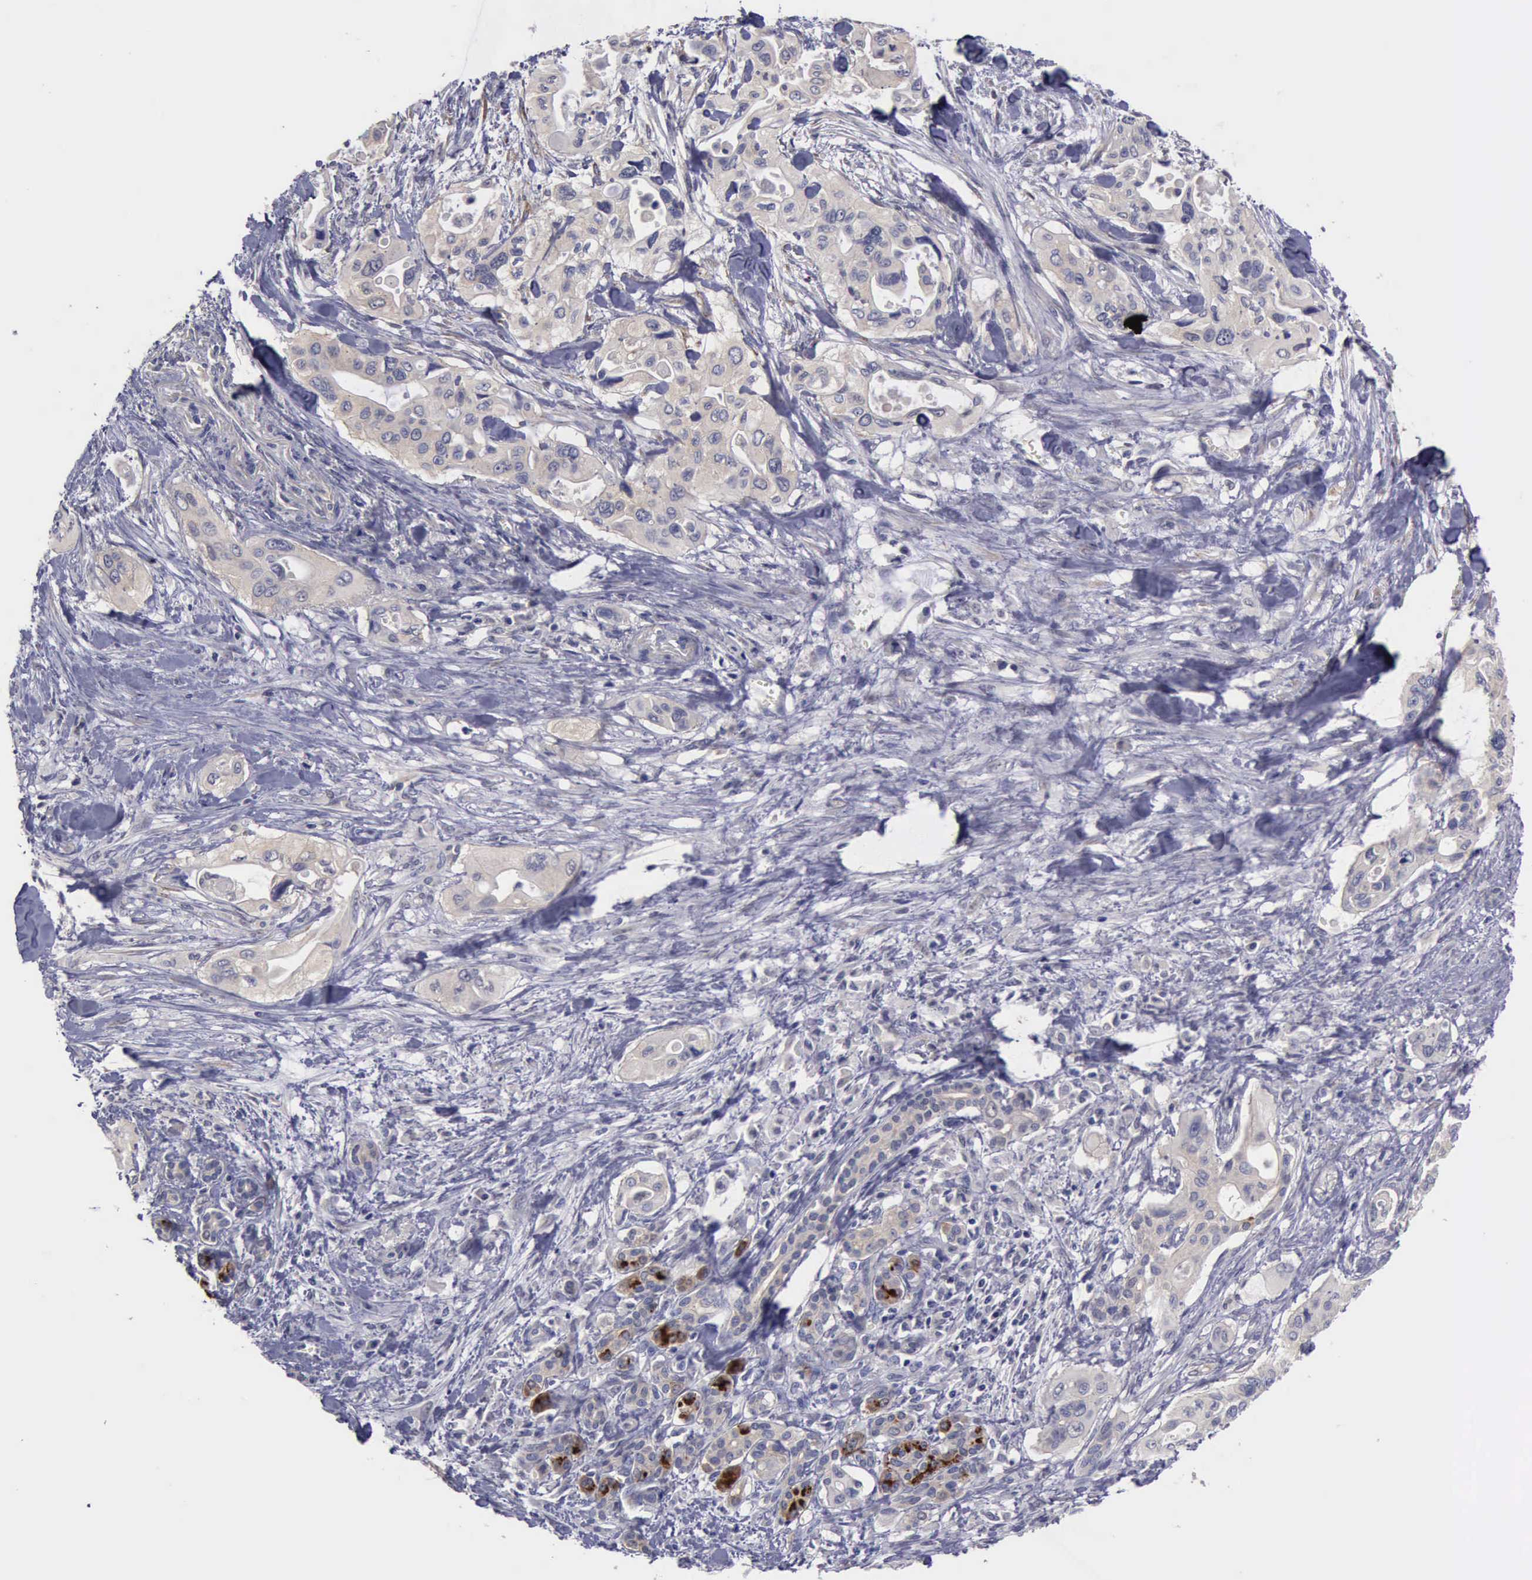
{"staining": {"intensity": "negative", "quantity": "none", "location": "none"}, "tissue": "pancreatic cancer", "cell_type": "Tumor cells", "image_type": "cancer", "snomed": [{"axis": "morphology", "description": "Adenocarcinoma, NOS"}, {"axis": "topography", "description": "Pancreas"}], "caption": "Immunohistochemical staining of pancreatic cancer exhibits no significant positivity in tumor cells.", "gene": "PHKA1", "patient": {"sex": "male", "age": 77}}